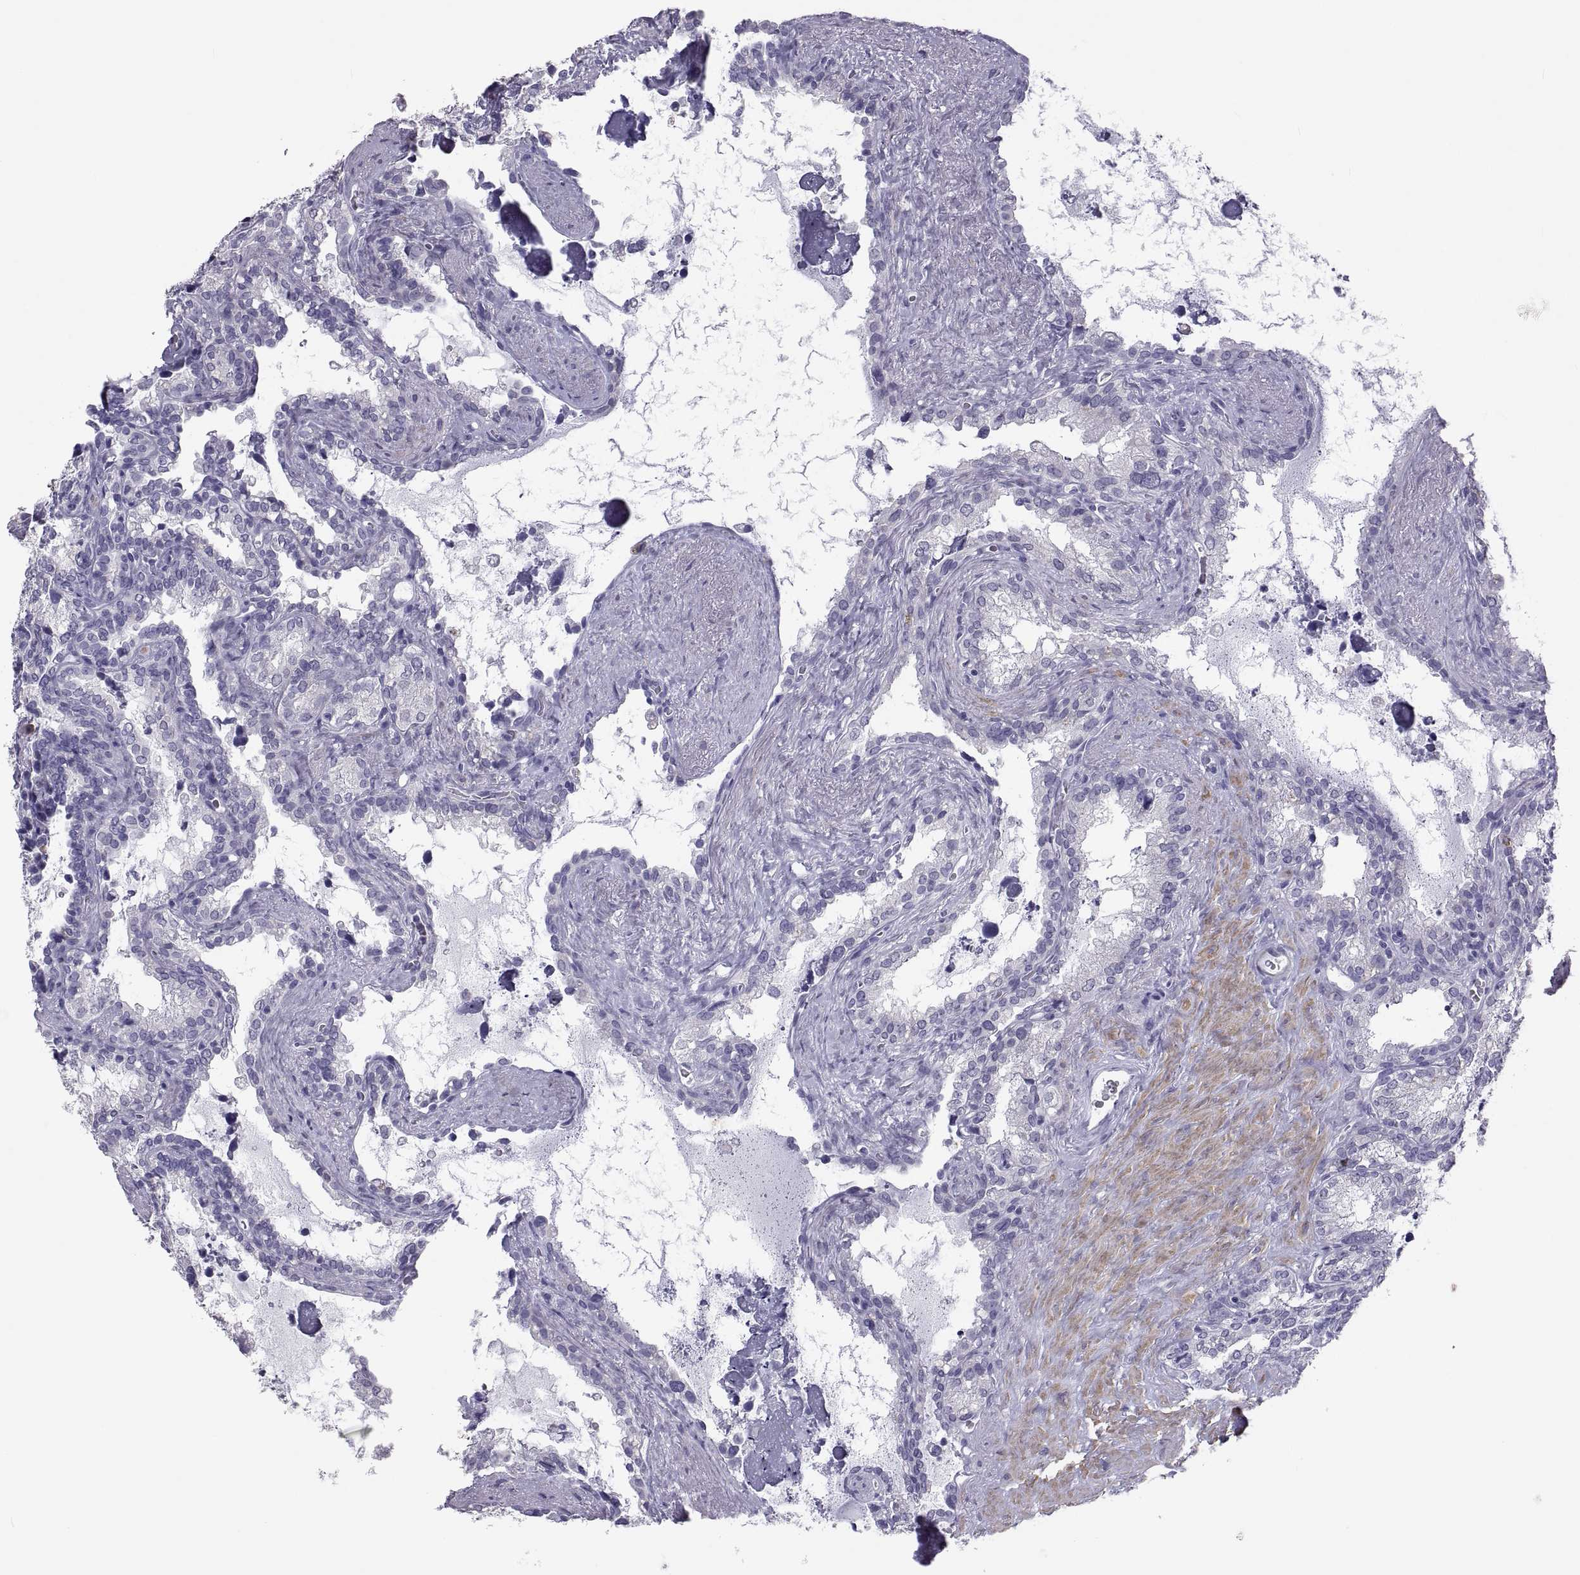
{"staining": {"intensity": "negative", "quantity": "none", "location": "none"}, "tissue": "seminal vesicle", "cell_type": "Glandular cells", "image_type": "normal", "snomed": [{"axis": "morphology", "description": "Normal tissue, NOS"}, {"axis": "topography", "description": "Seminal veicle"}], "caption": "Immunohistochemical staining of benign seminal vesicle displays no significant positivity in glandular cells. (Immunohistochemistry (ihc), brightfield microscopy, high magnification).", "gene": "IGSF1", "patient": {"sex": "male", "age": 71}}